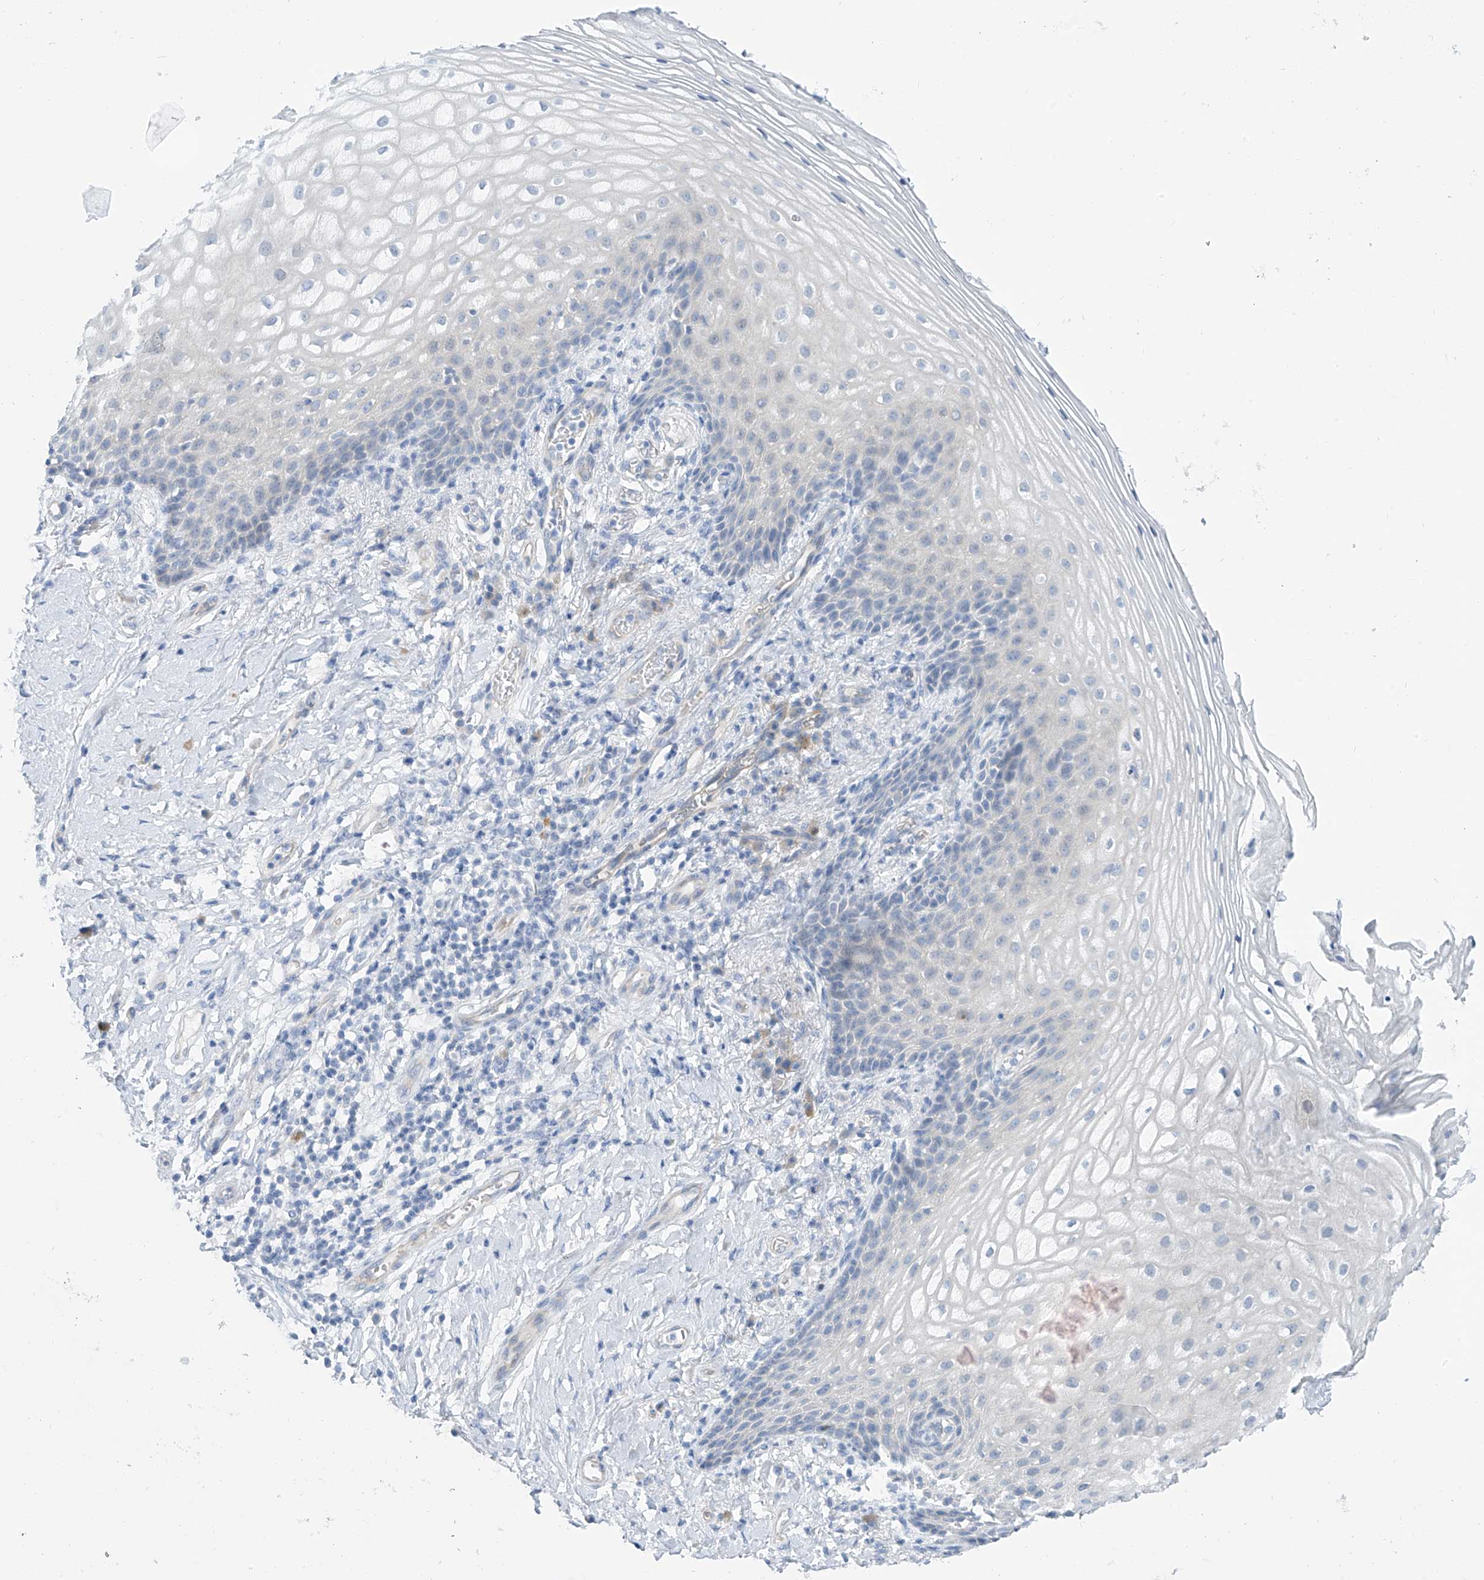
{"staining": {"intensity": "negative", "quantity": "none", "location": "none"}, "tissue": "vagina", "cell_type": "Squamous epithelial cells", "image_type": "normal", "snomed": [{"axis": "morphology", "description": "Normal tissue, NOS"}, {"axis": "topography", "description": "Vagina"}], "caption": "Immunohistochemistry (IHC) of normal human vagina demonstrates no staining in squamous epithelial cells.", "gene": "PIK3C2B", "patient": {"sex": "female", "age": 60}}